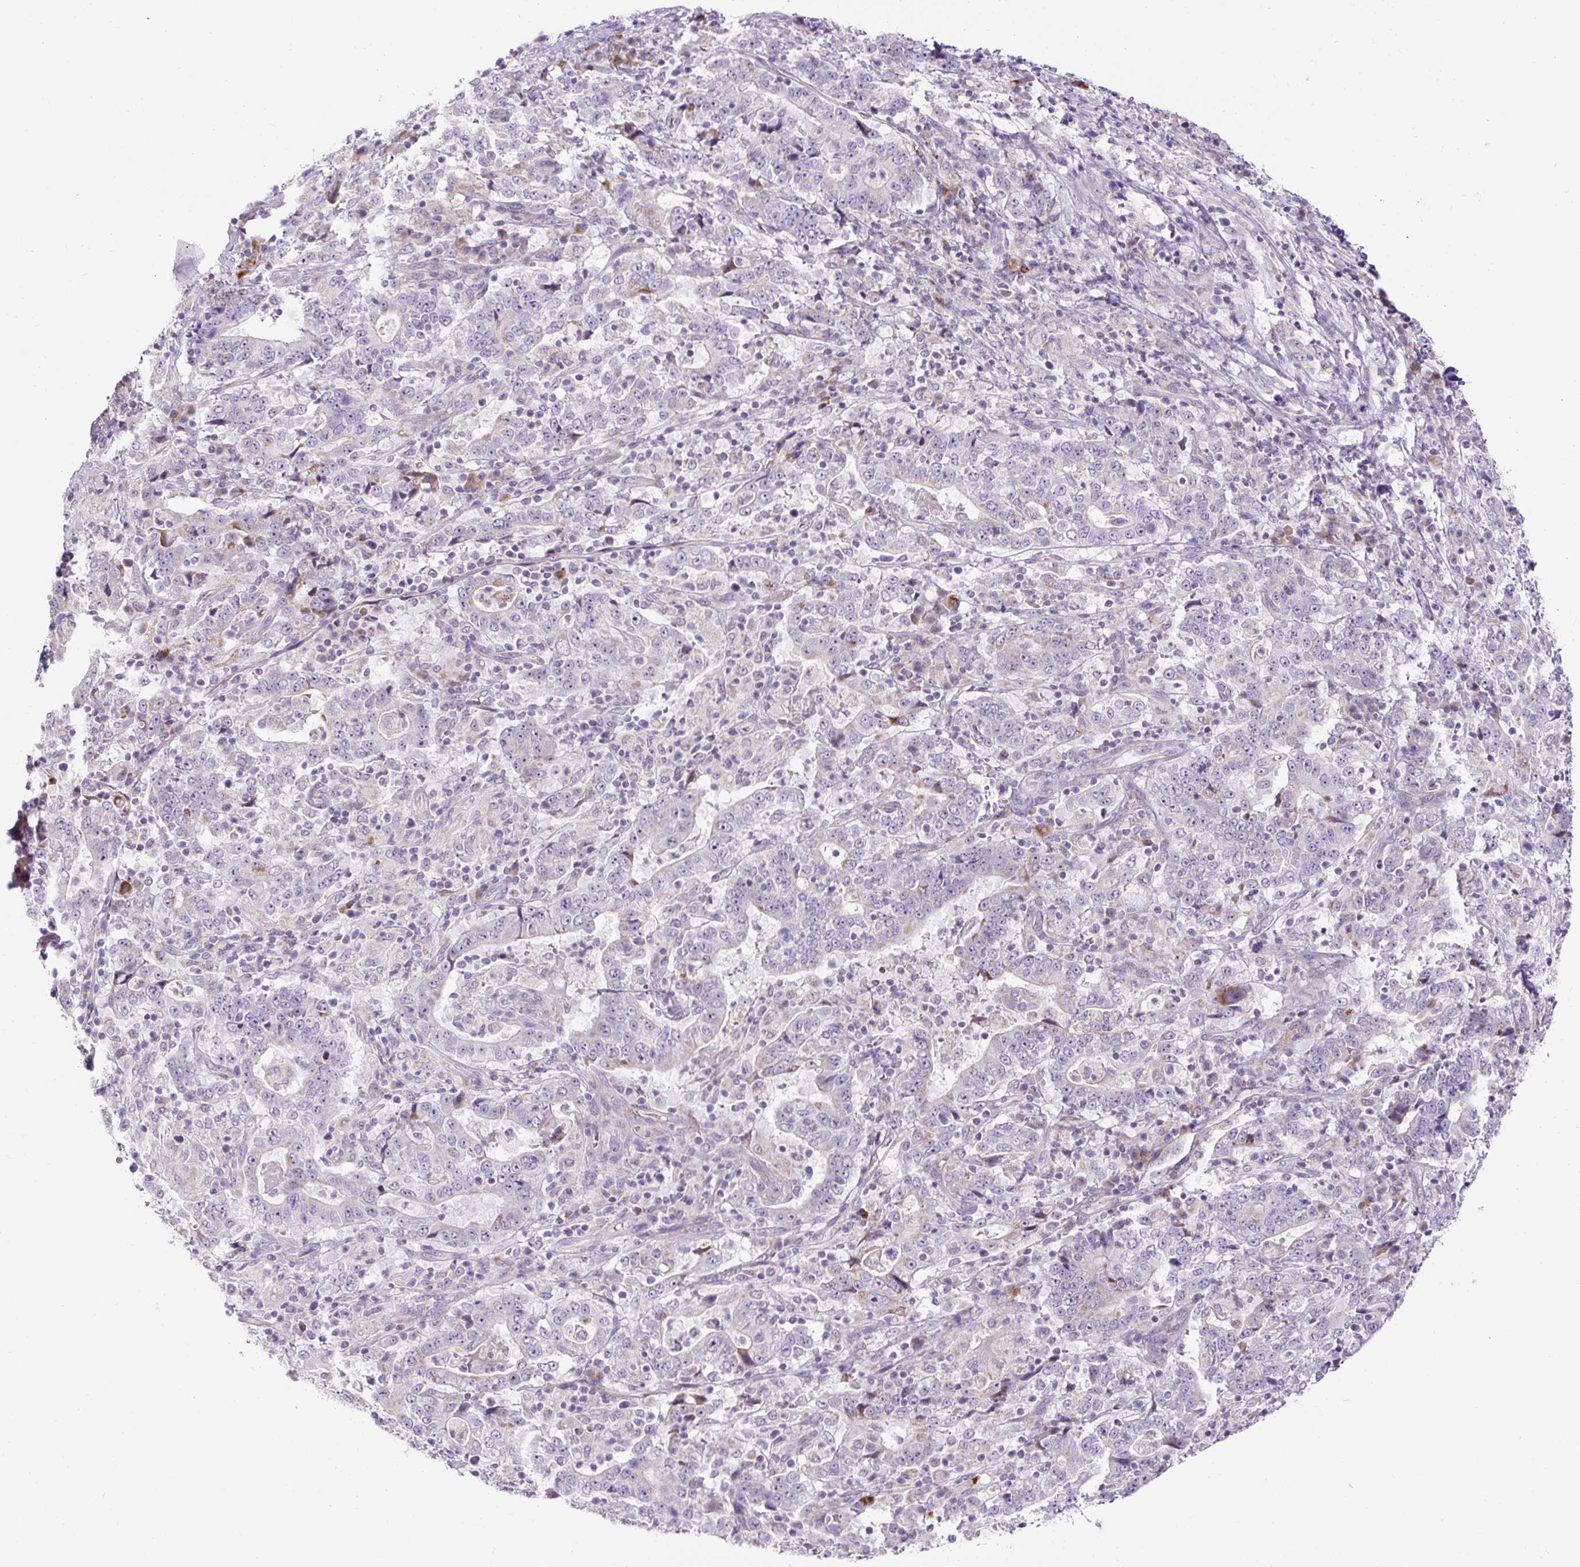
{"staining": {"intensity": "negative", "quantity": "none", "location": "none"}, "tissue": "stomach cancer", "cell_type": "Tumor cells", "image_type": "cancer", "snomed": [{"axis": "morphology", "description": "Normal tissue, NOS"}, {"axis": "morphology", "description": "Adenocarcinoma, NOS"}, {"axis": "topography", "description": "Stomach, upper"}, {"axis": "topography", "description": "Stomach"}], "caption": "Immunohistochemistry image of stomach cancer stained for a protein (brown), which displays no expression in tumor cells.", "gene": "ZNF596", "patient": {"sex": "male", "age": 59}}